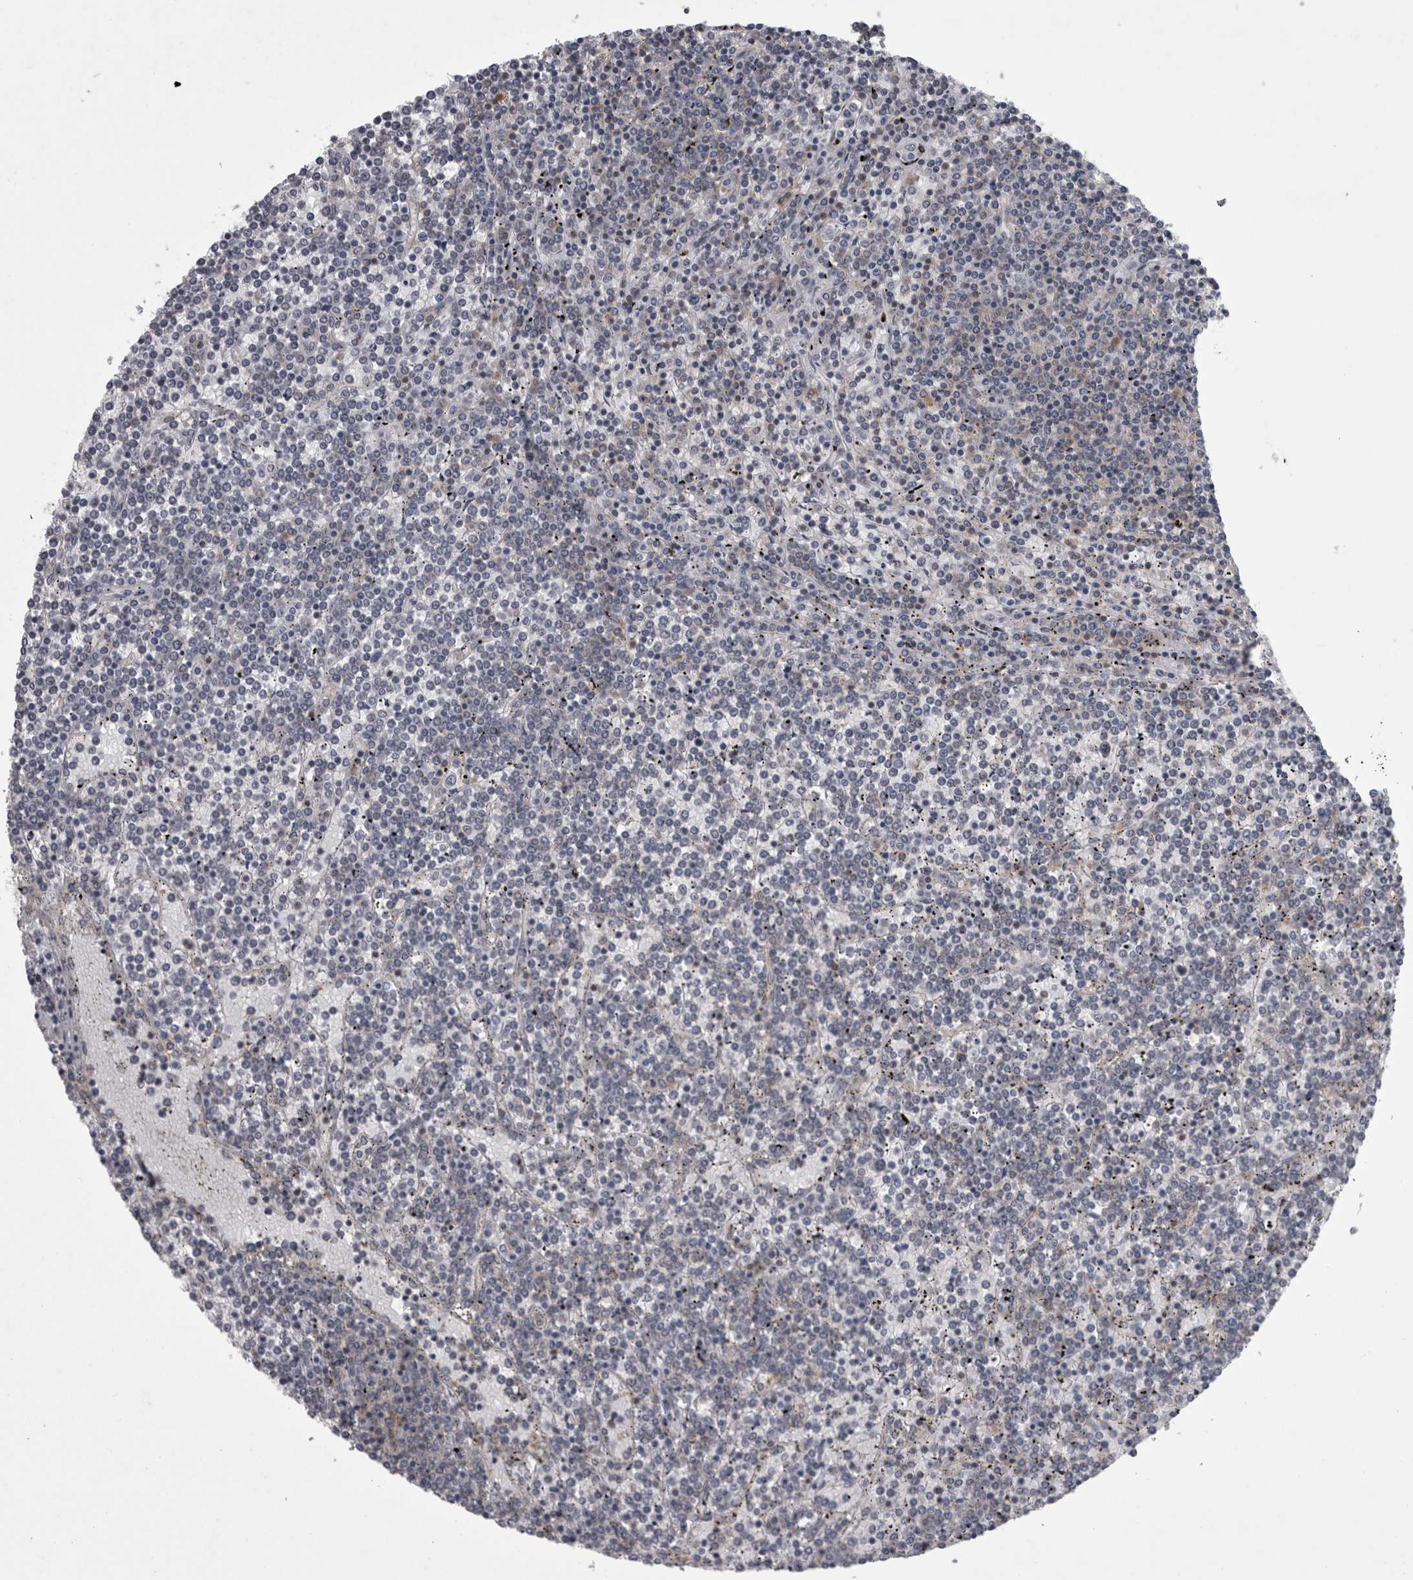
{"staining": {"intensity": "weak", "quantity": "<25%", "location": "cytoplasmic/membranous"}, "tissue": "lymphoma", "cell_type": "Tumor cells", "image_type": "cancer", "snomed": [{"axis": "morphology", "description": "Malignant lymphoma, non-Hodgkin's type, Low grade"}, {"axis": "topography", "description": "Spleen"}], "caption": "An IHC photomicrograph of lymphoma is shown. There is no staining in tumor cells of lymphoma.", "gene": "PRRC2C", "patient": {"sex": "female", "age": 19}}